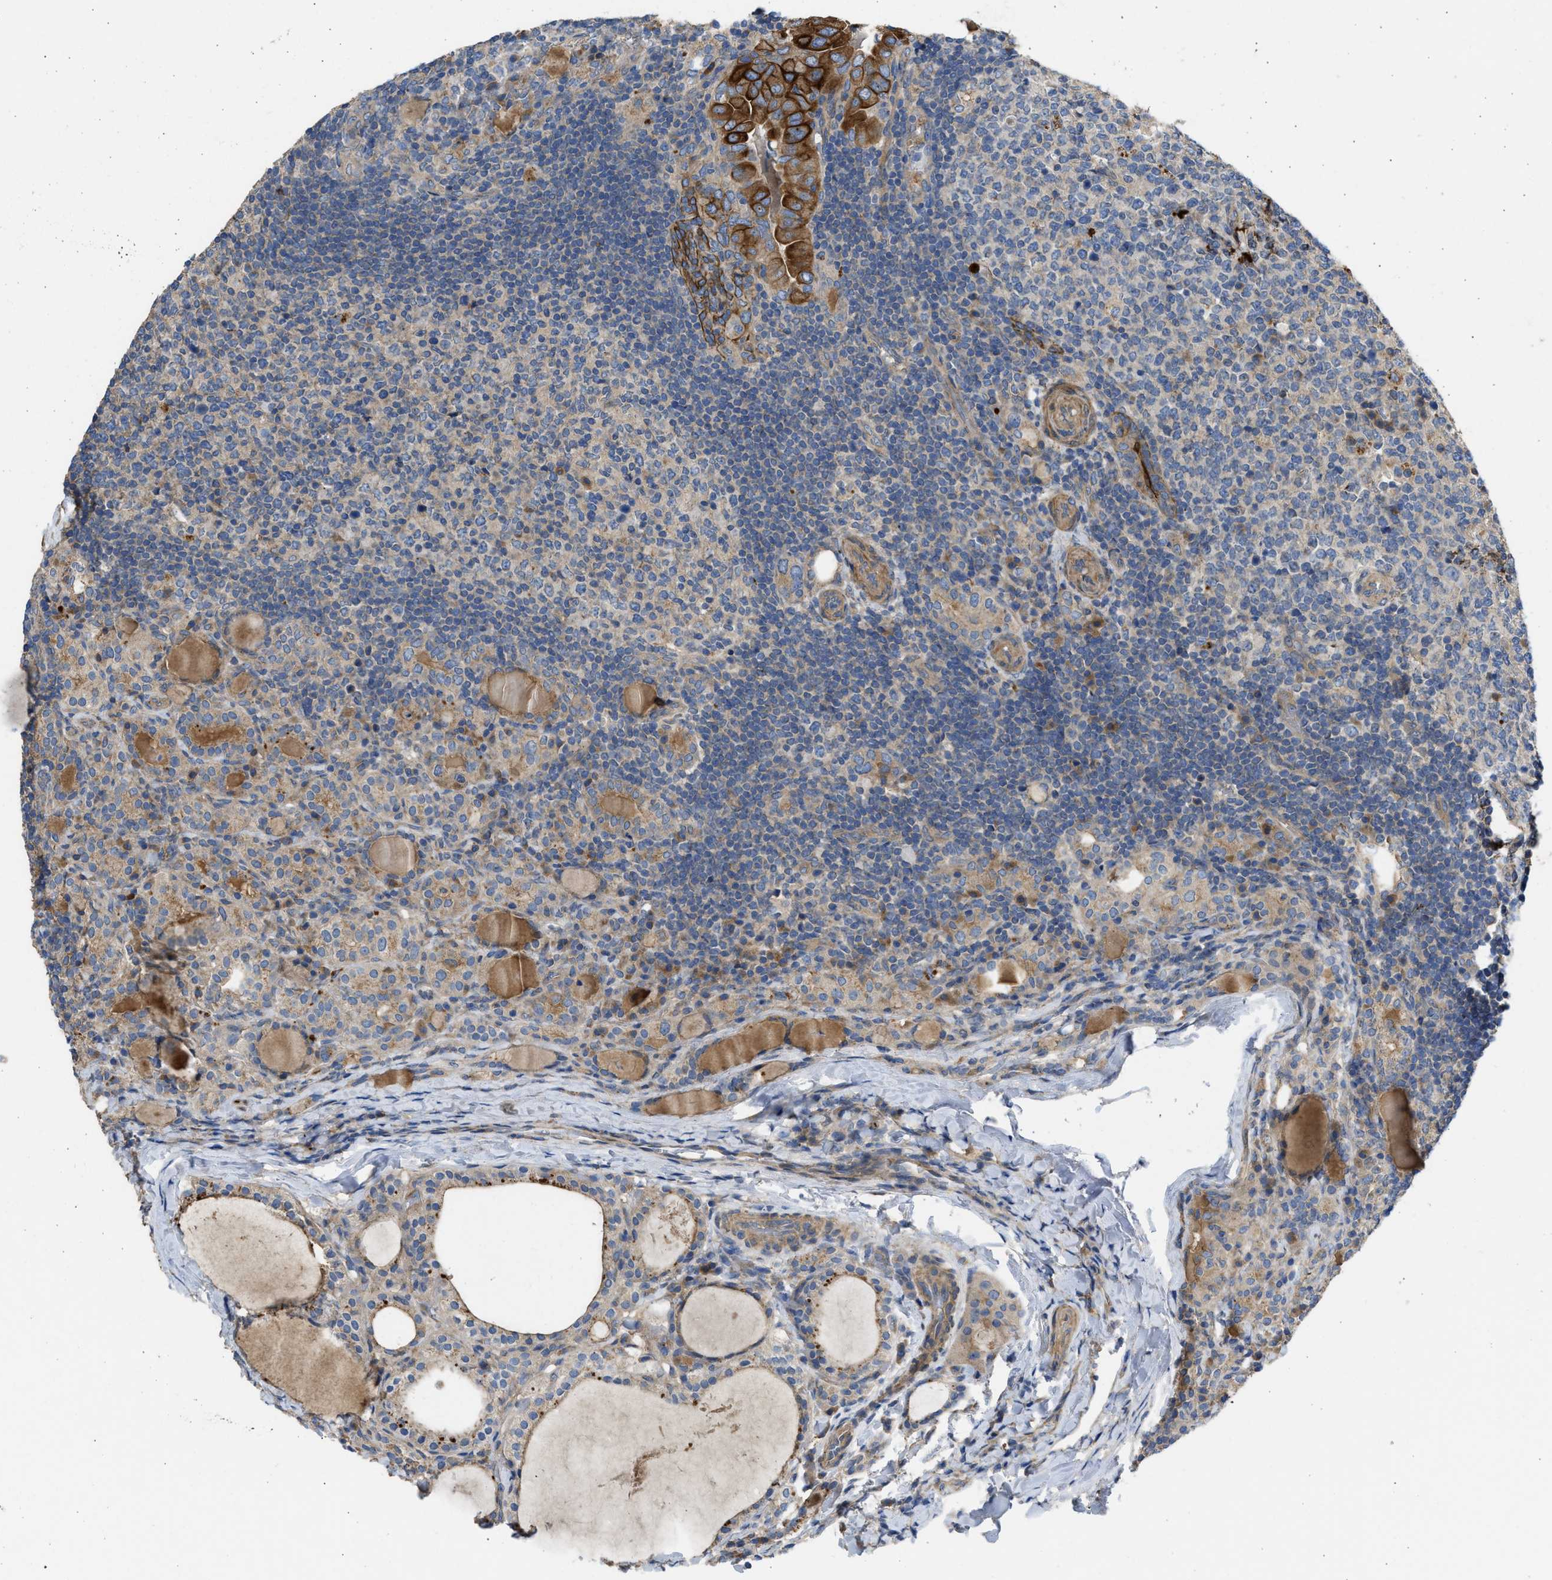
{"staining": {"intensity": "moderate", "quantity": ">75%", "location": "cytoplasmic/membranous"}, "tissue": "thyroid cancer", "cell_type": "Tumor cells", "image_type": "cancer", "snomed": [{"axis": "morphology", "description": "Papillary adenocarcinoma, NOS"}, {"axis": "topography", "description": "Thyroid gland"}], "caption": "Thyroid papillary adenocarcinoma was stained to show a protein in brown. There is medium levels of moderate cytoplasmic/membranous expression in about >75% of tumor cells.", "gene": "CSRNP2", "patient": {"sex": "female", "age": 42}}